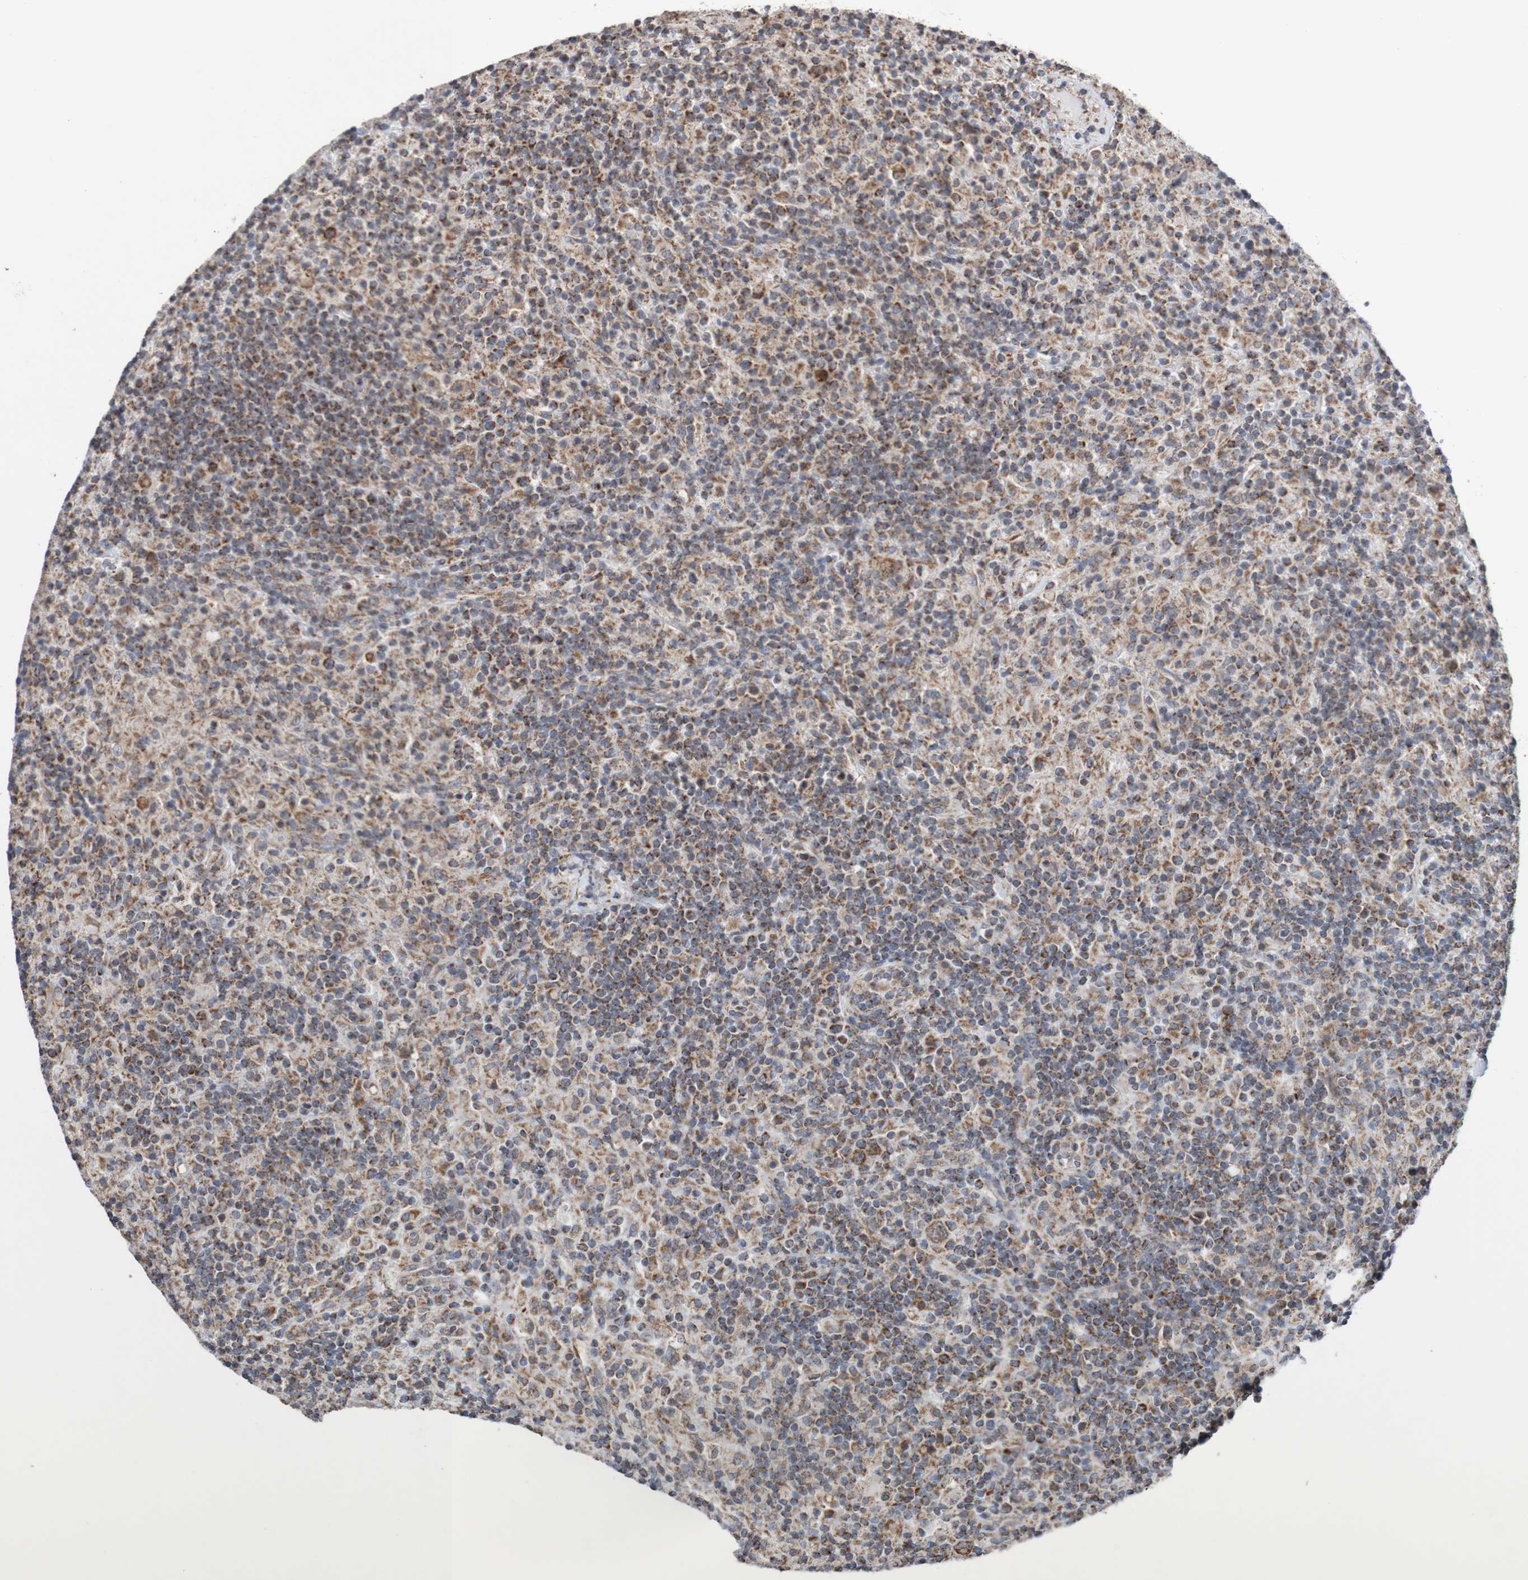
{"staining": {"intensity": "moderate", "quantity": ">75%", "location": "cytoplasmic/membranous"}, "tissue": "lymphoma", "cell_type": "Tumor cells", "image_type": "cancer", "snomed": [{"axis": "morphology", "description": "Hodgkin's disease, NOS"}, {"axis": "topography", "description": "Lymph node"}], "caption": "The histopathology image exhibits a brown stain indicating the presence of a protein in the cytoplasmic/membranous of tumor cells in Hodgkin's disease.", "gene": "DVL1", "patient": {"sex": "male", "age": 70}}